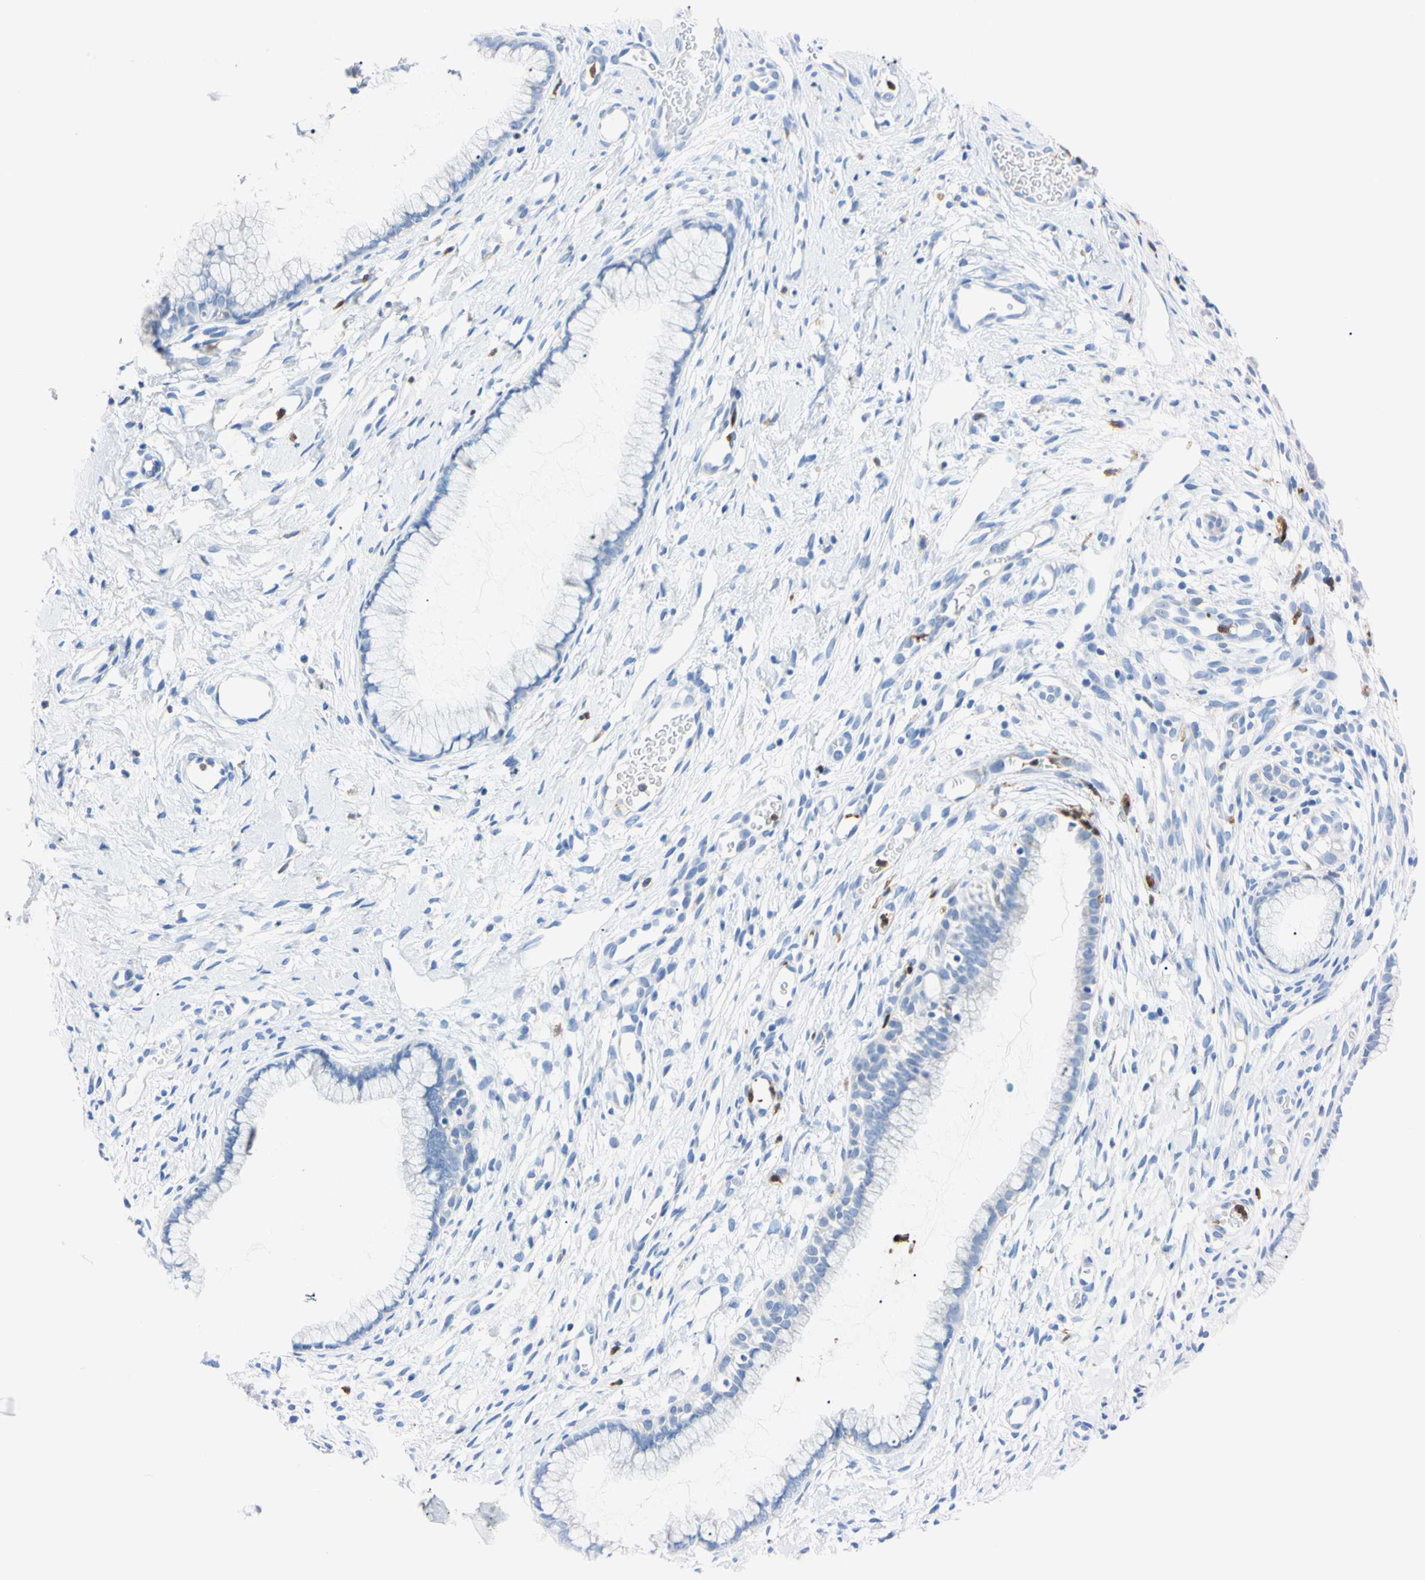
{"staining": {"intensity": "negative", "quantity": "none", "location": "none"}, "tissue": "cervix", "cell_type": "Glandular cells", "image_type": "normal", "snomed": [{"axis": "morphology", "description": "Normal tissue, NOS"}, {"axis": "topography", "description": "Cervix"}], "caption": "The immunohistochemistry histopathology image has no significant staining in glandular cells of cervix. (Stains: DAB immunohistochemistry with hematoxylin counter stain, Microscopy: brightfield microscopy at high magnification).", "gene": "NCF4", "patient": {"sex": "female", "age": 65}}